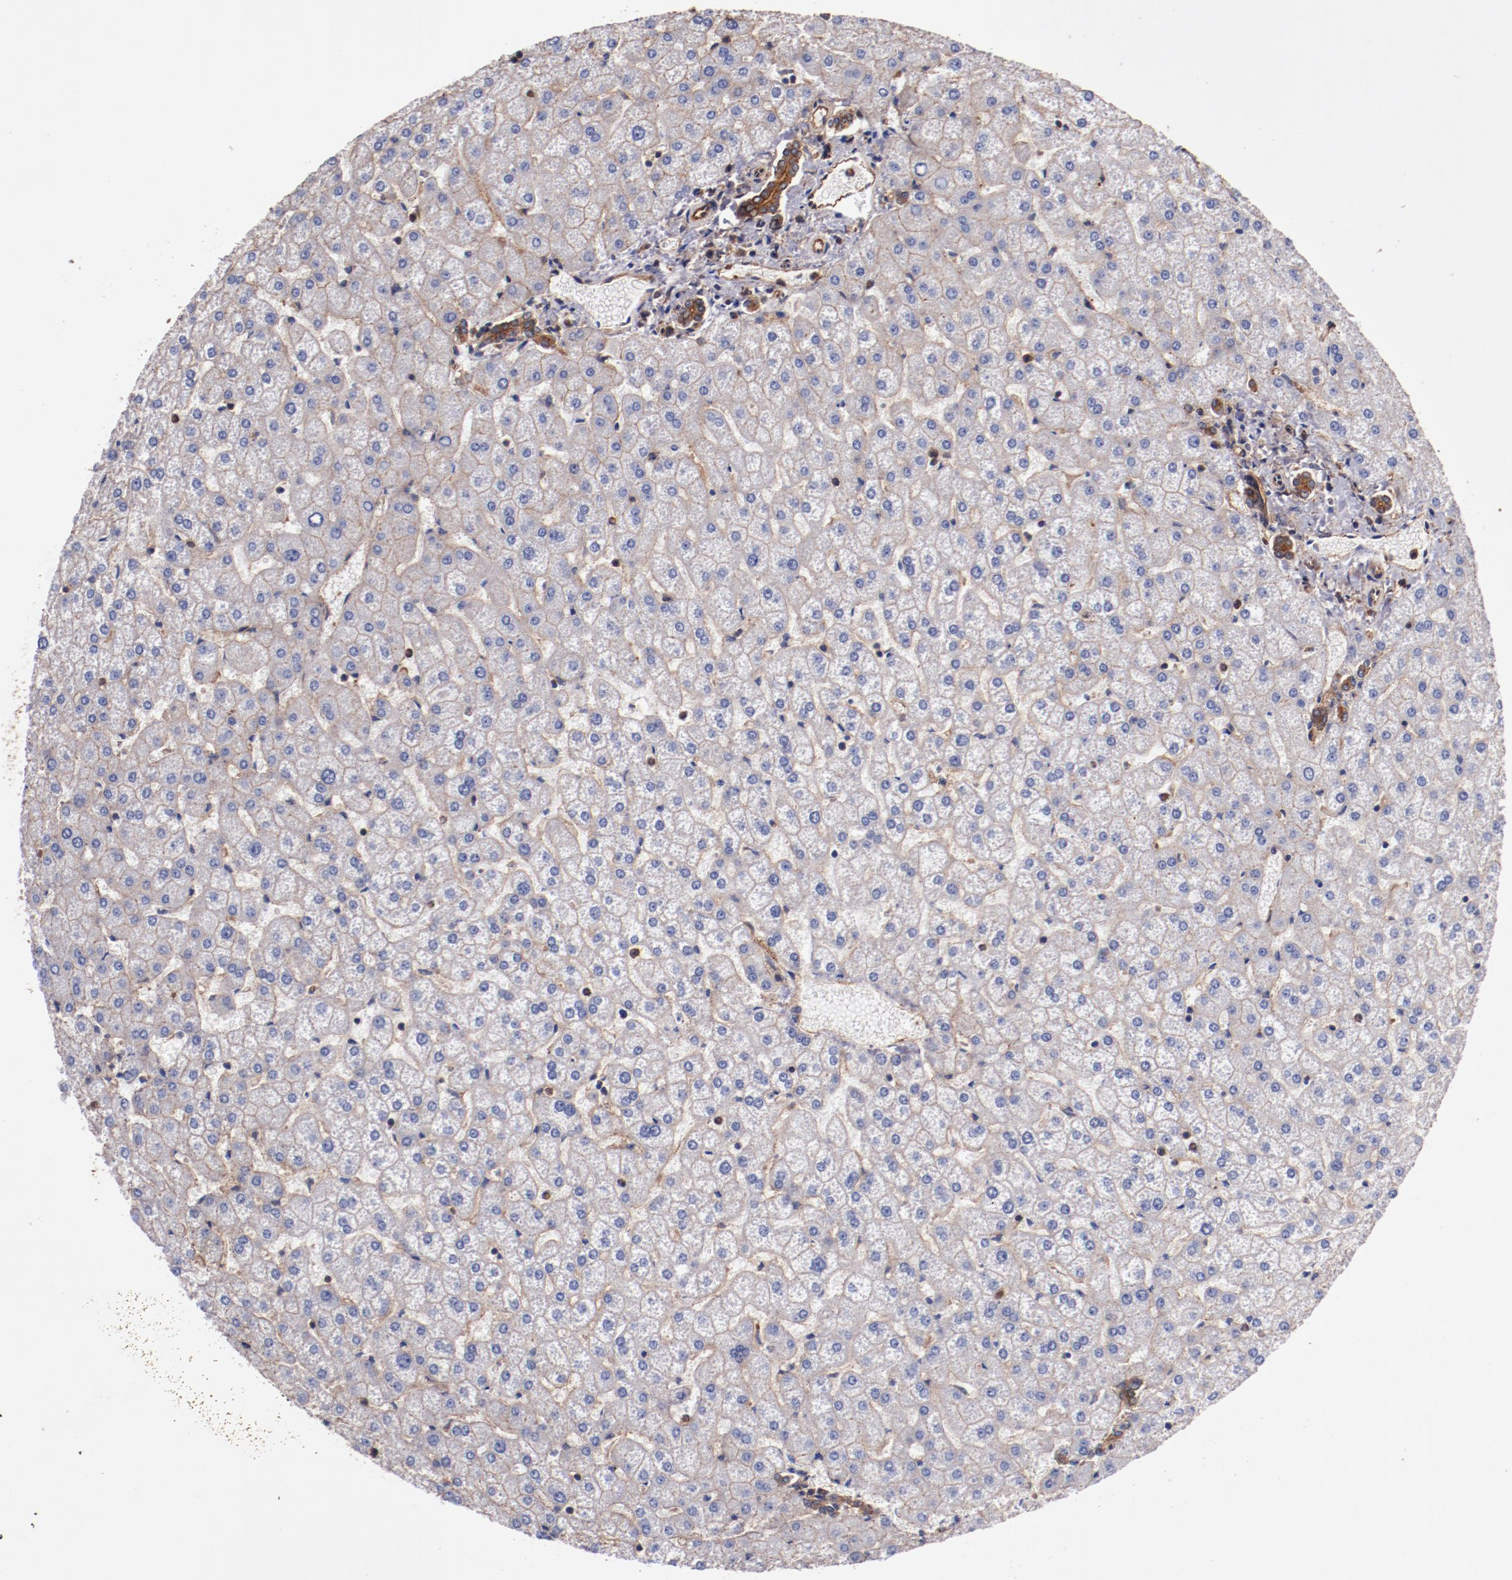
{"staining": {"intensity": "strong", "quantity": ">75%", "location": "cytoplasmic/membranous"}, "tissue": "liver", "cell_type": "Cholangiocytes", "image_type": "normal", "snomed": [{"axis": "morphology", "description": "Normal tissue, NOS"}, {"axis": "topography", "description": "Liver"}], "caption": "High-magnification brightfield microscopy of unremarkable liver stained with DAB (3,3'-diaminobenzidine) (brown) and counterstained with hematoxylin (blue). cholangiocytes exhibit strong cytoplasmic/membranous positivity is present in approximately>75% of cells.", "gene": "TMOD3", "patient": {"sex": "female", "age": 32}}